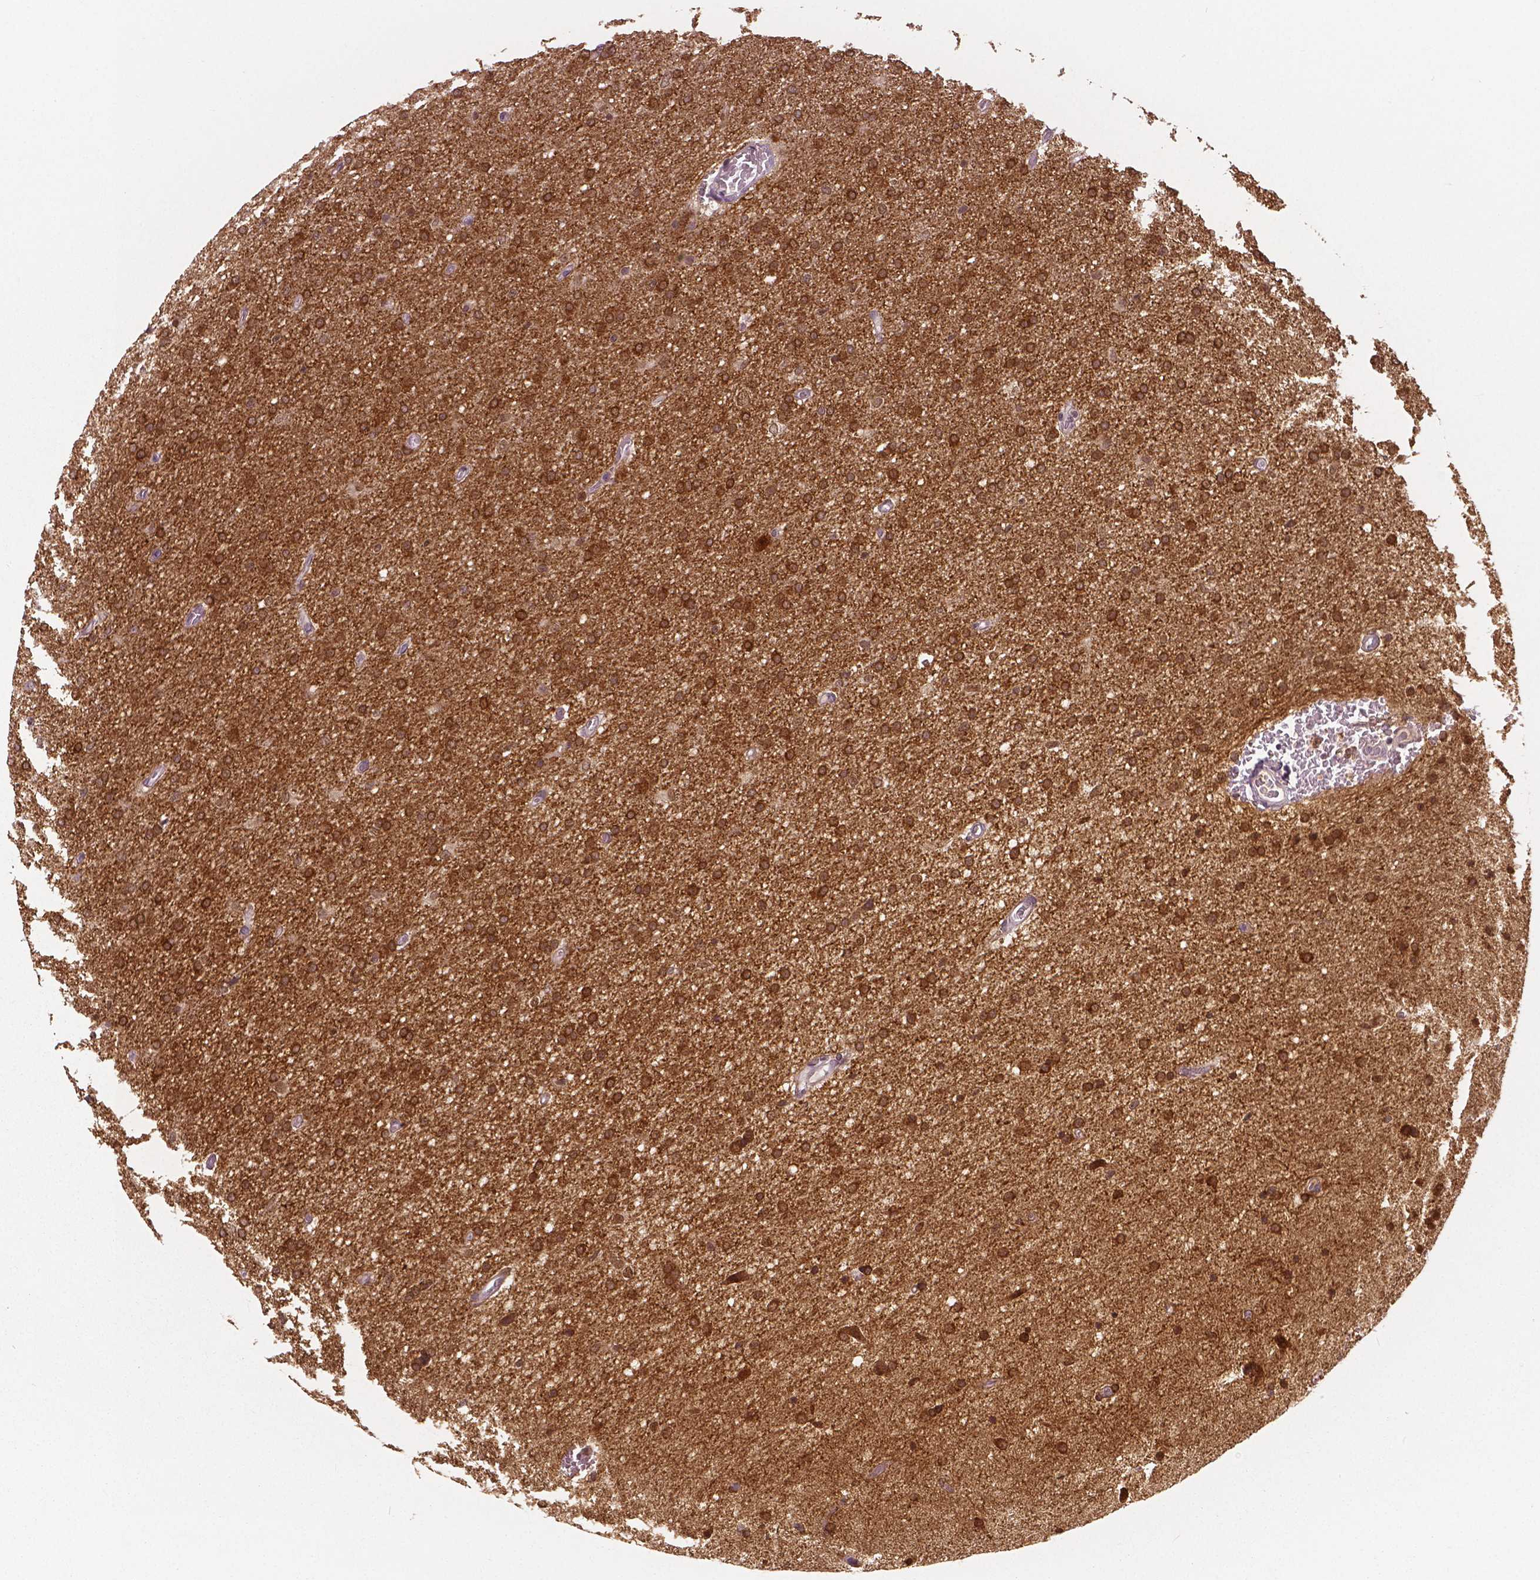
{"staining": {"intensity": "moderate", "quantity": ">75%", "location": "cytoplasmic/membranous,nuclear"}, "tissue": "glioma", "cell_type": "Tumor cells", "image_type": "cancer", "snomed": [{"axis": "morphology", "description": "Glioma, malignant, High grade"}, {"axis": "topography", "description": "Cerebral cortex"}], "caption": "Malignant high-grade glioma stained with a brown dye reveals moderate cytoplasmic/membranous and nuclear positive expression in approximately >75% of tumor cells.", "gene": "NECAB1", "patient": {"sex": "male", "age": 70}}